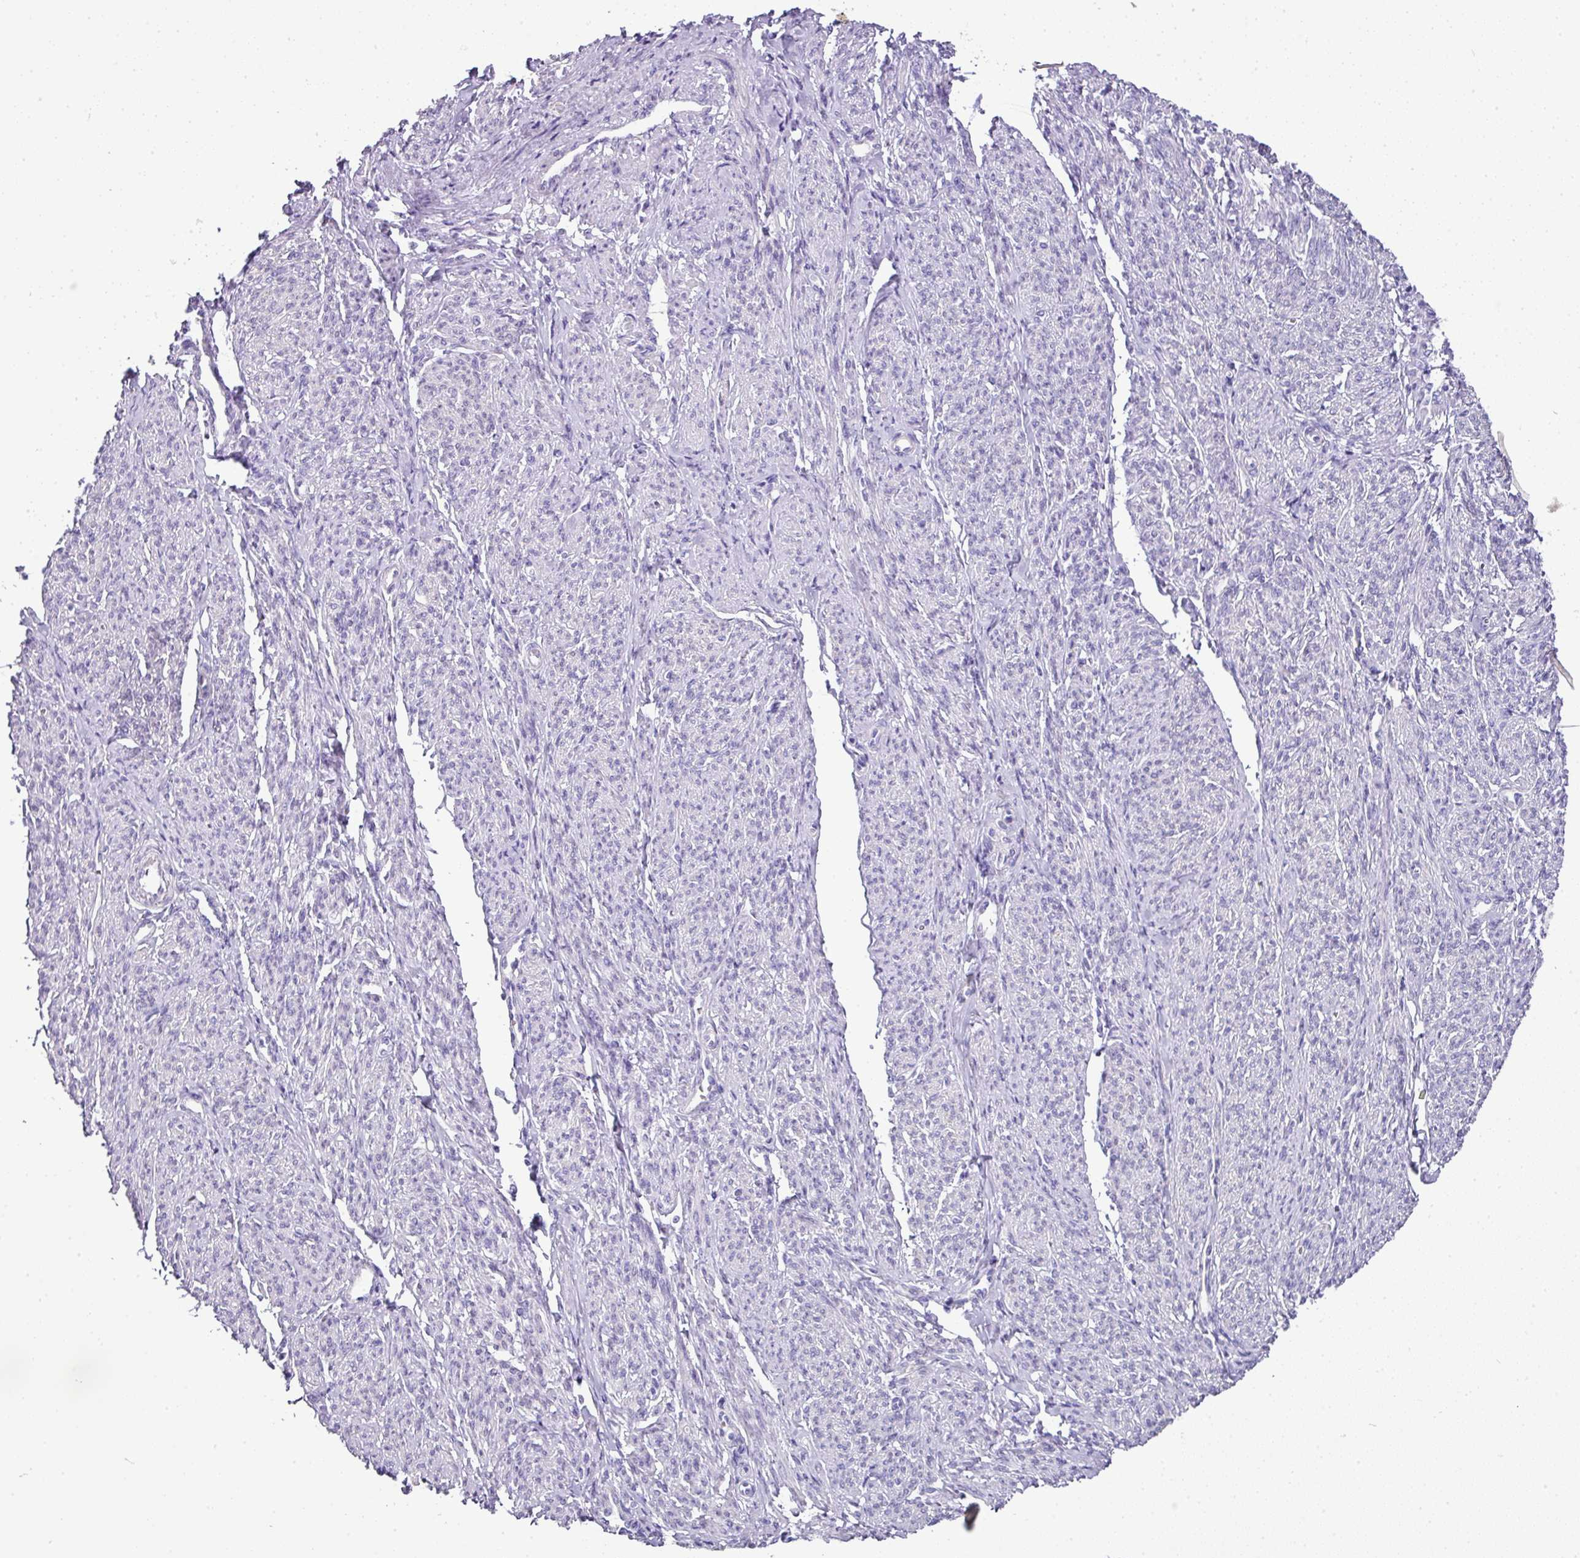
{"staining": {"intensity": "negative", "quantity": "none", "location": "none"}, "tissue": "smooth muscle", "cell_type": "Smooth muscle cells", "image_type": "normal", "snomed": [{"axis": "morphology", "description": "Normal tissue, NOS"}, {"axis": "topography", "description": "Smooth muscle"}], "caption": "IHC of unremarkable human smooth muscle demonstrates no positivity in smooth muscle cells.", "gene": "BCL11A", "patient": {"sex": "female", "age": 65}}